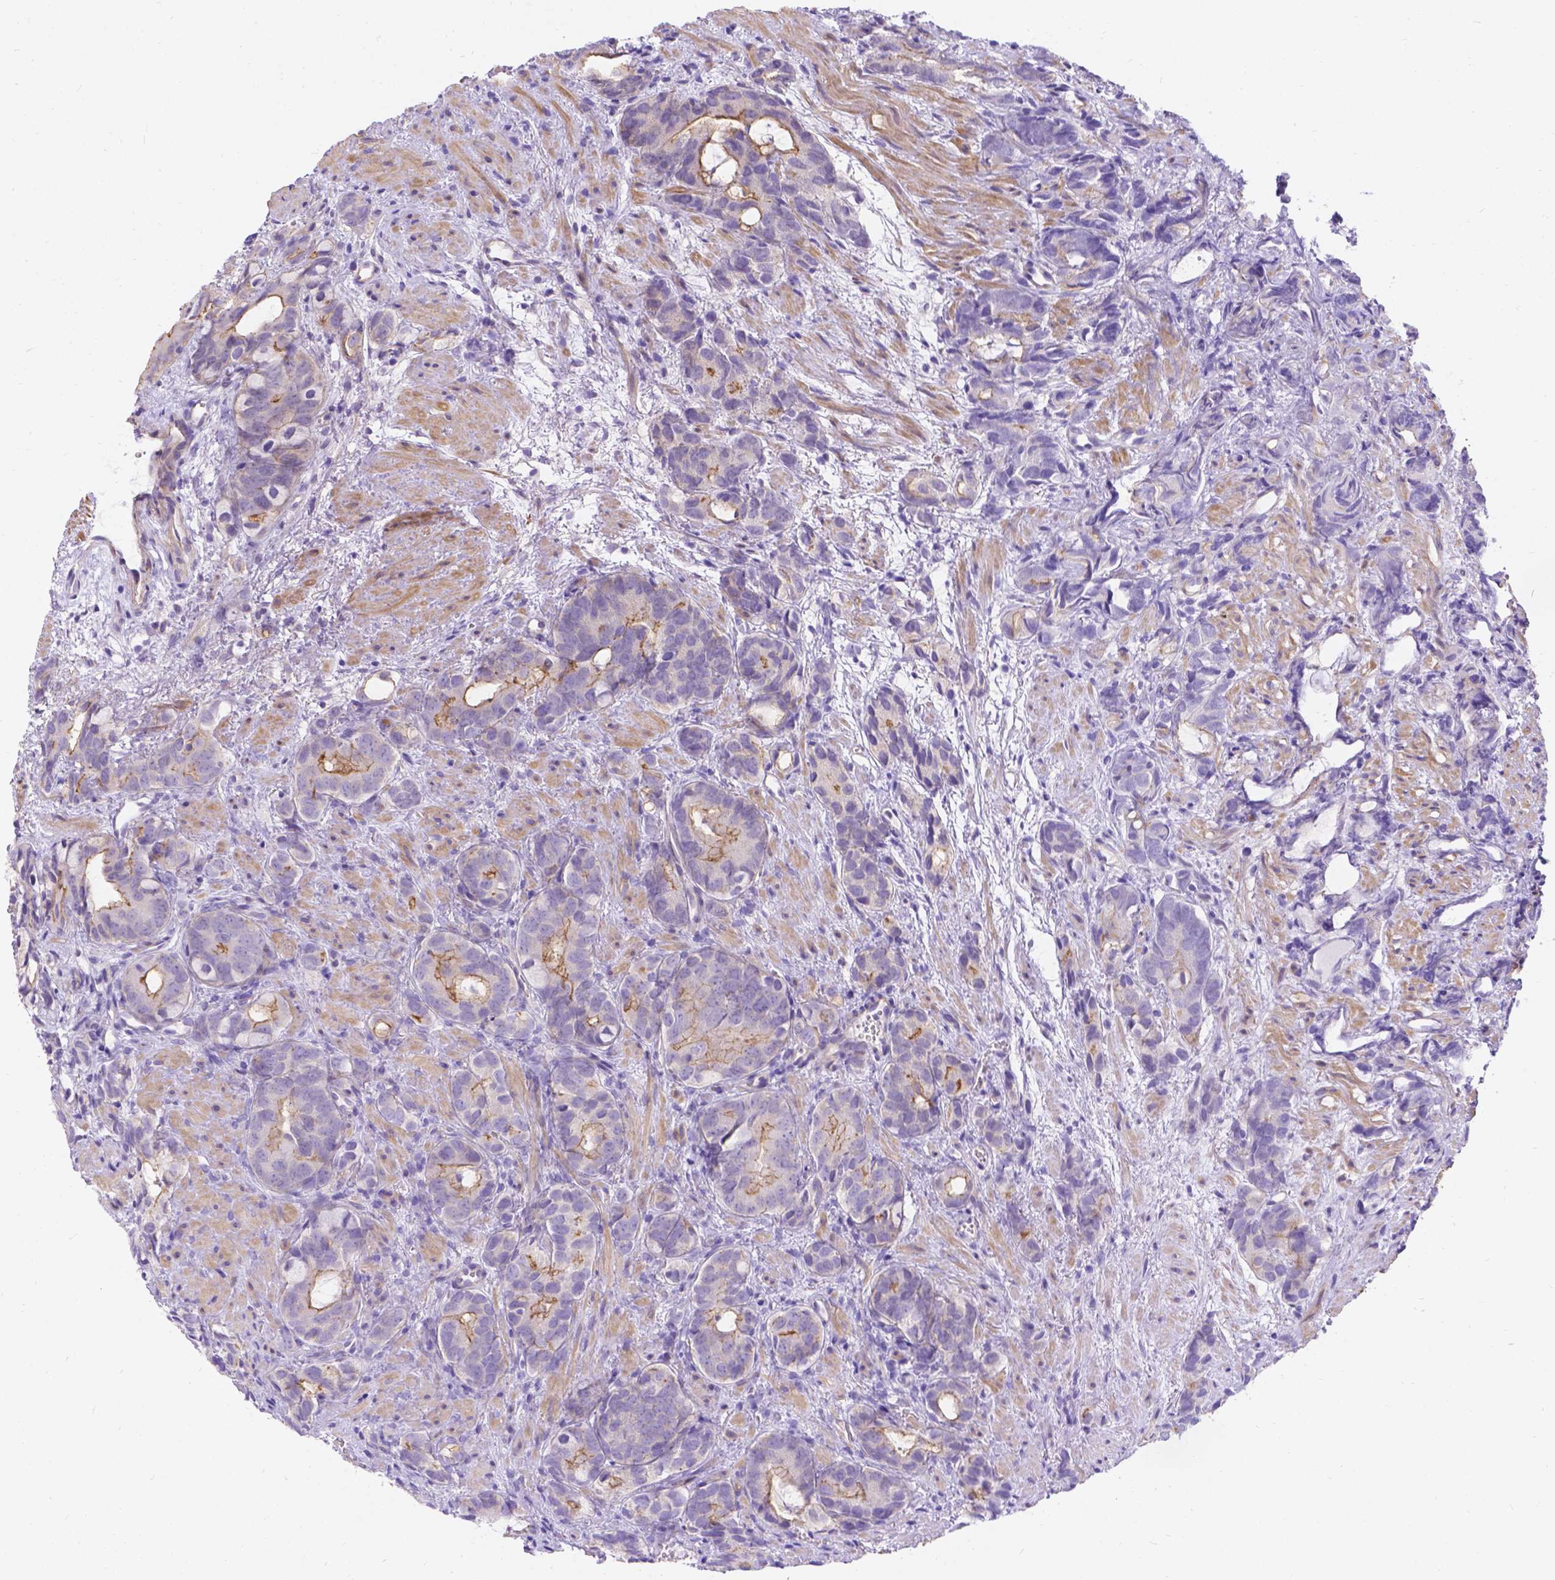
{"staining": {"intensity": "moderate", "quantity": "<25%", "location": "cytoplasmic/membranous"}, "tissue": "prostate cancer", "cell_type": "Tumor cells", "image_type": "cancer", "snomed": [{"axis": "morphology", "description": "Adenocarcinoma, High grade"}, {"axis": "topography", "description": "Prostate"}], "caption": "Moderate cytoplasmic/membranous protein staining is present in about <25% of tumor cells in prostate cancer.", "gene": "PALS1", "patient": {"sex": "male", "age": 84}}